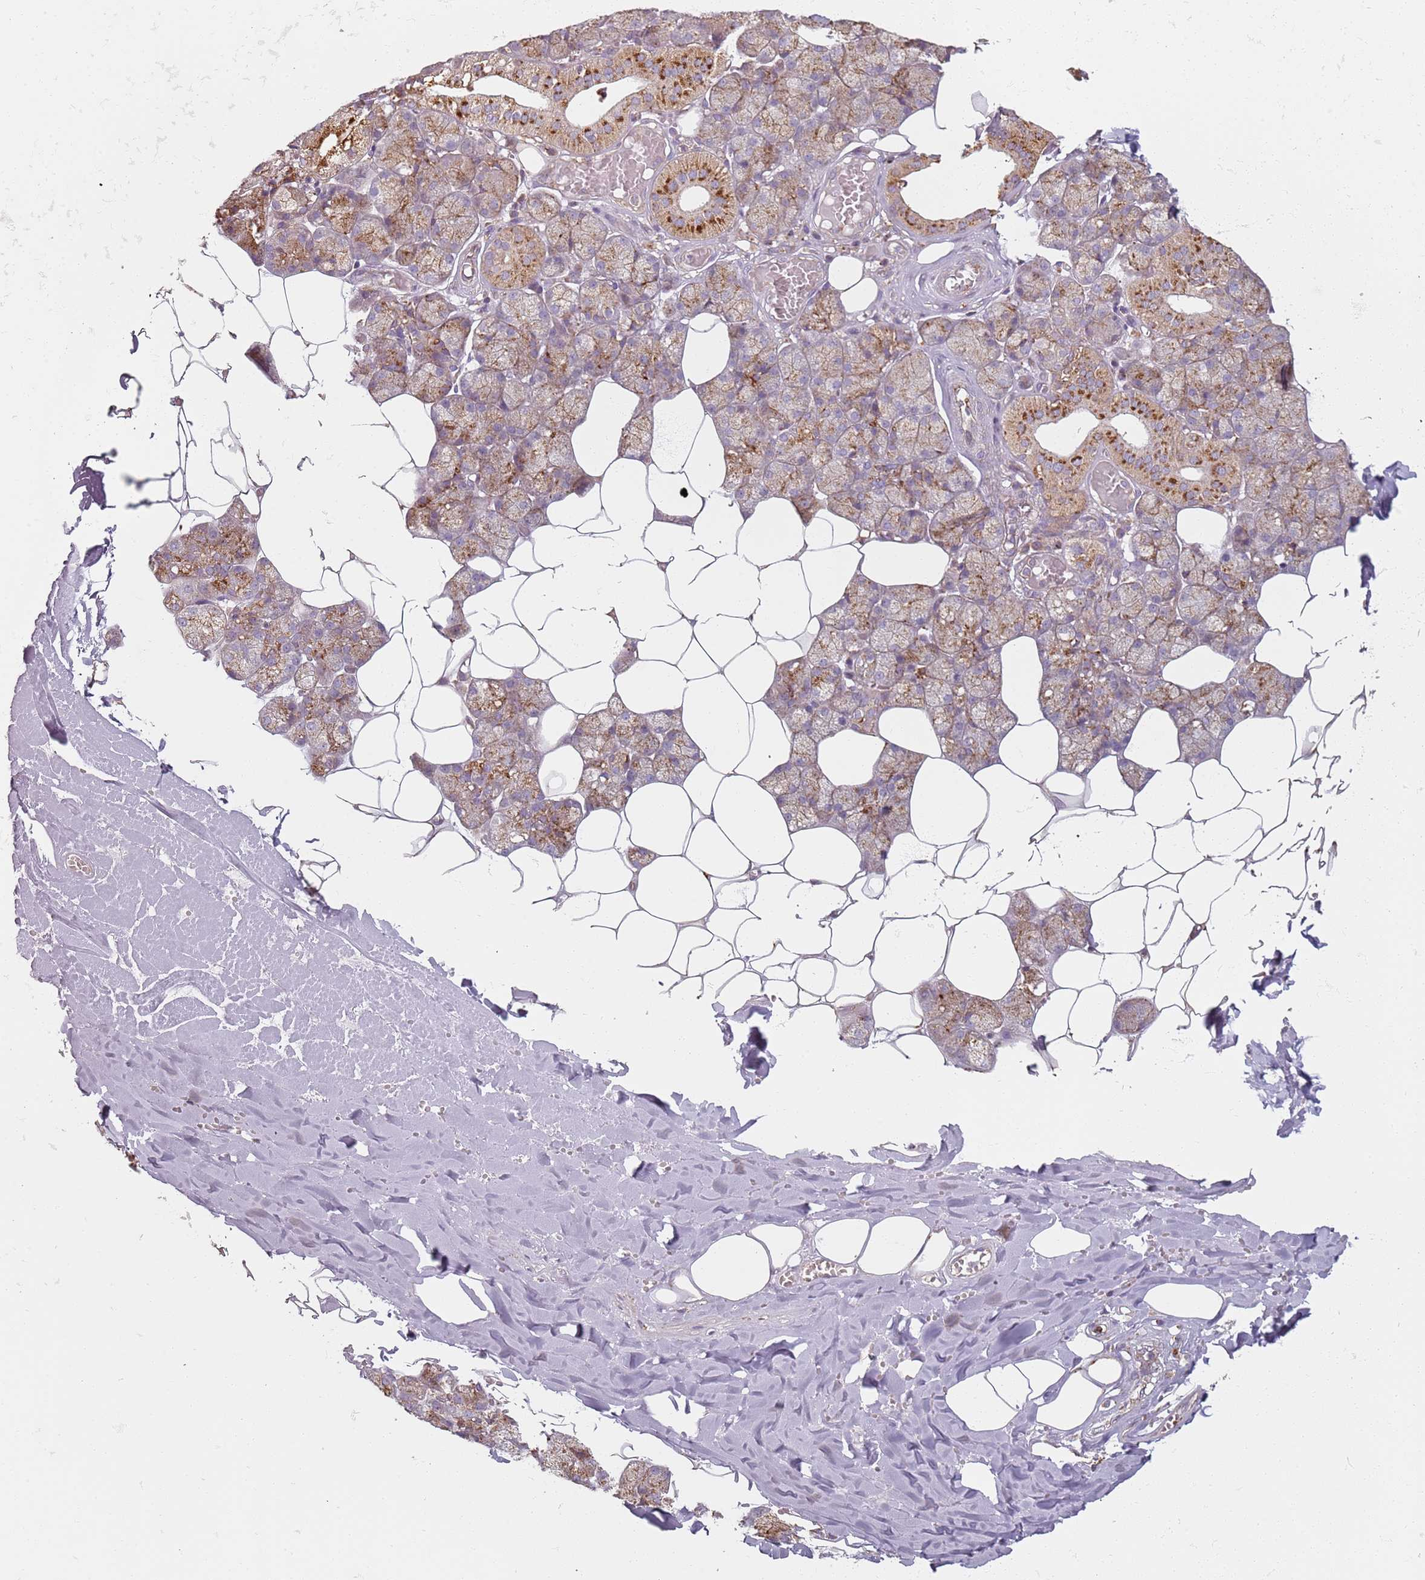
{"staining": {"intensity": "moderate", "quantity": ">75%", "location": "cytoplasmic/membranous"}, "tissue": "salivary gland", "cell_type": "Glandular cells", "image_type": "normal", "snomed": [{"axis": "morphology", "description": "Normal tissue, NOS"}, {"axis": "topography", "description": "Salivary gland"}], "caption": "Moderate cytoplasmic/membranous positivity for a protein is seen in about >75% of glandular cells of benign salivary gland using IHC.", "gene": "PROKR2", "patient": {"sex": "male", "age": 62}}